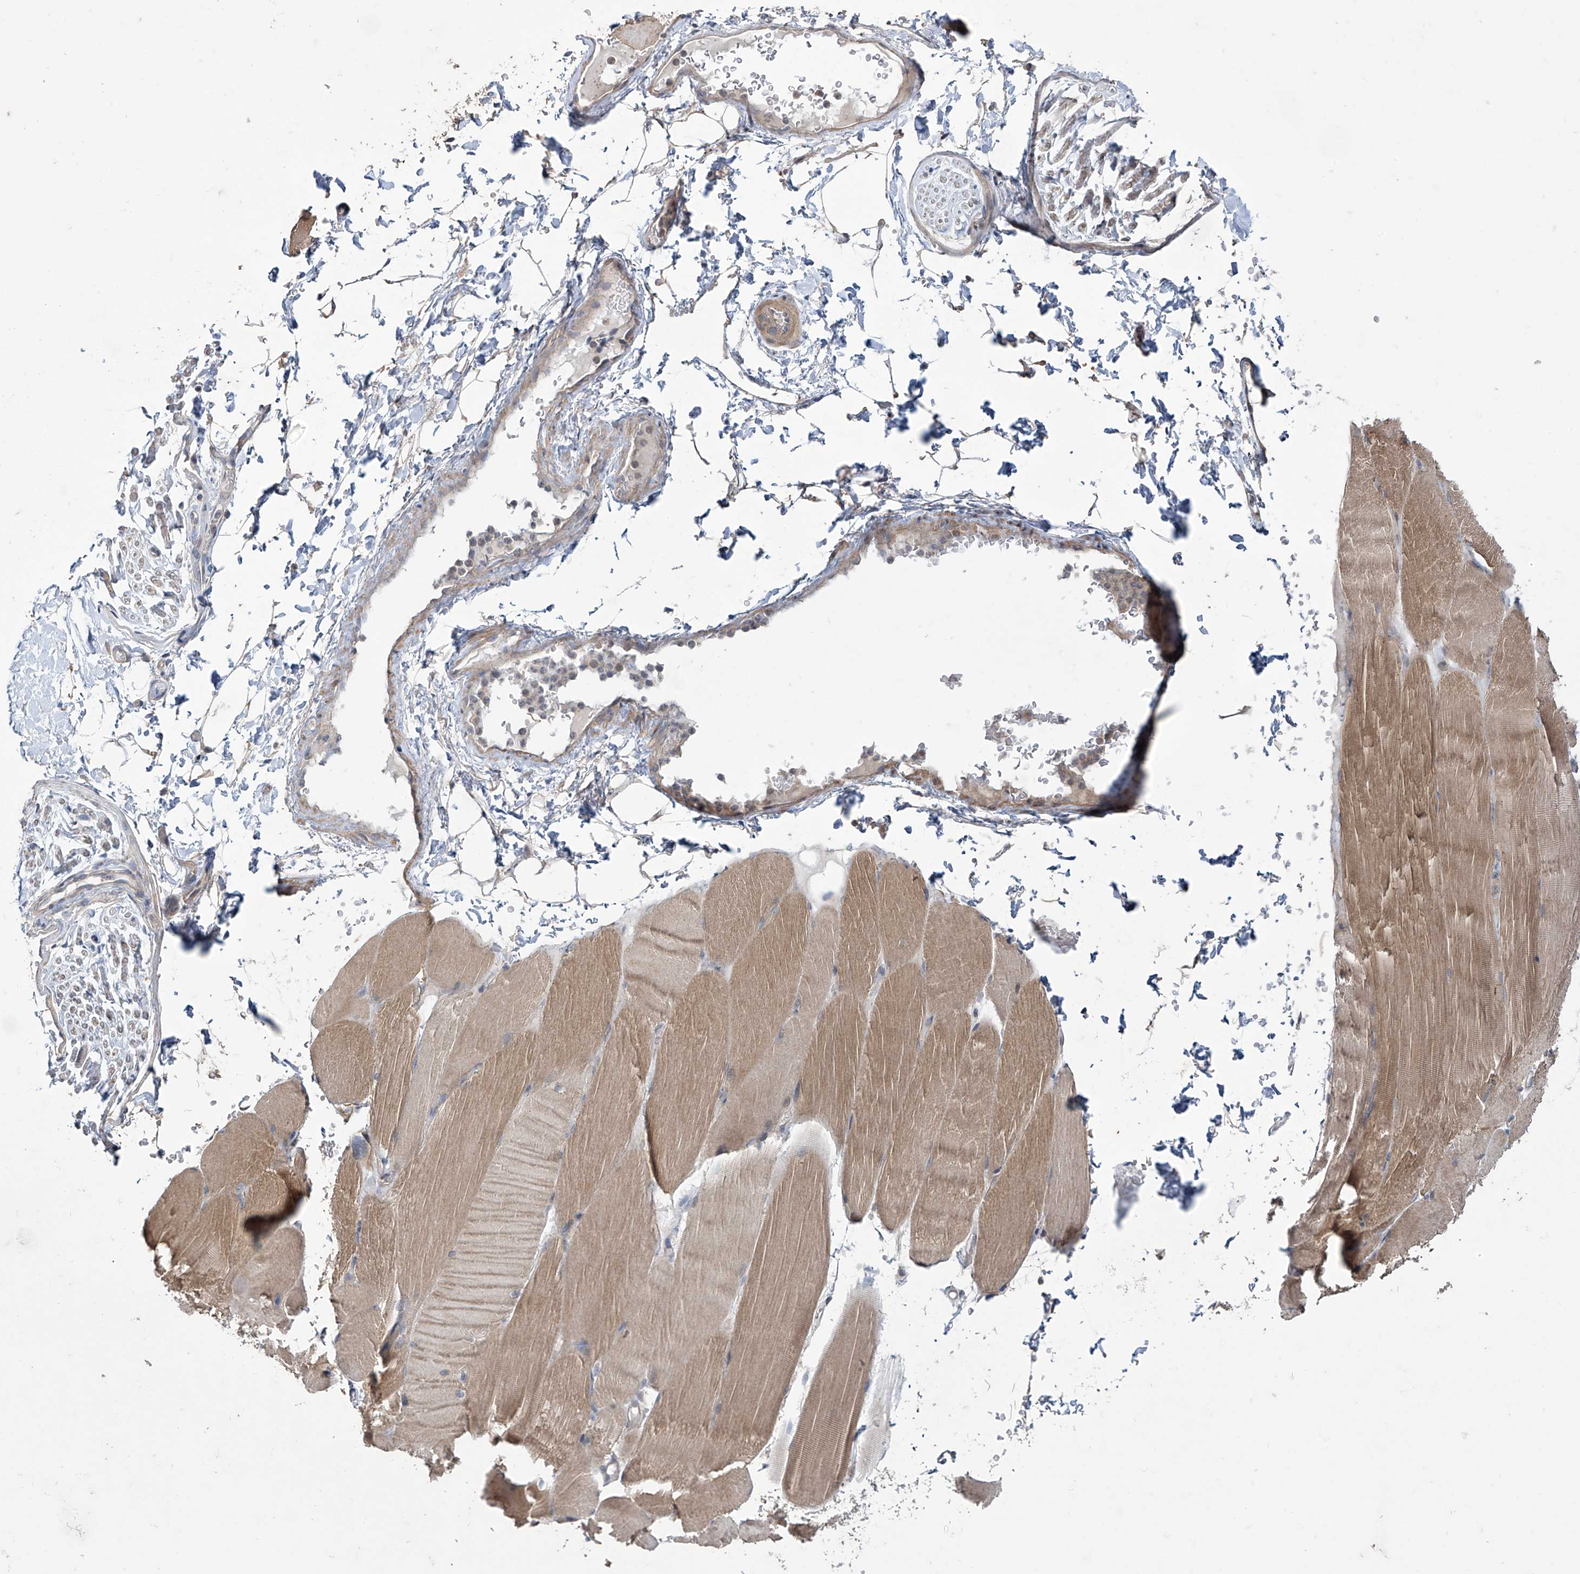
{"staining": {"intensity": "moderate", "quantity": ">75%", "location": "cytoplasmic/membranous"}, "tissue": "skeletal muscle", "cell_type": "Myocytes", "image_type": "normal", "snomed": [{"axis": "morphology", "description": "Normal tissue, NOS"}, {"axis": "topography", "description": "Skeletal muscle"}, {"axis": "topography", "description": "Parathyroid gland"}], "caption": "An image showing moderate cytoplasmic/membranous positivity in about >75% of myocytes in benign skeletal muscle, as visualized by brown immunohistochemical staining.", "gene": "TRIM60", "patient": {"sex": "female", "age": 37}}